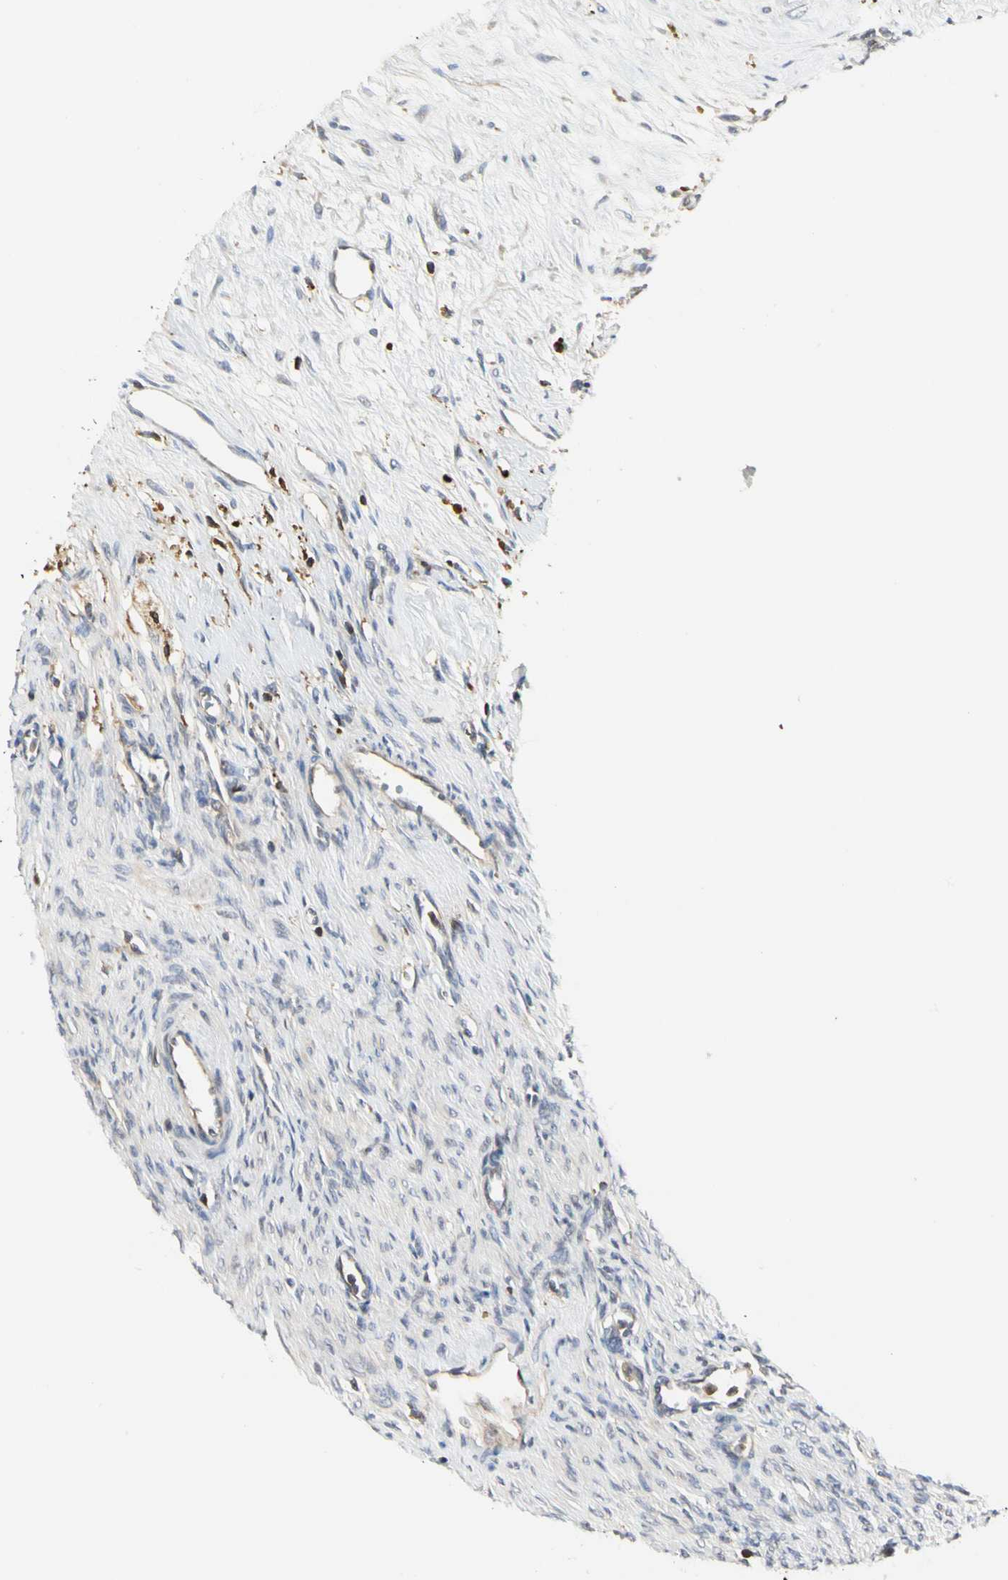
{"staining": {"intensity": "negative", "quantity": "none", "location": "none"}, "tissue": "ovary", "cell_type": "Ovarian stroma cells", "image_type": "normal", "snomed": [{"axis": "morphology", "description": "Normal tissue, NOS"}, {"axis": "topography", "description": "Ovary"}], "caption": "IHC image of benign ovary stained for a protein (brown), which exhibits no staining in ovarian stroma cells. (Immunohistochemistry (ihc), brightfield microscopy, high magnification).", "gene": "NAPG", "patient": {"sex": "female", "age": 33}}